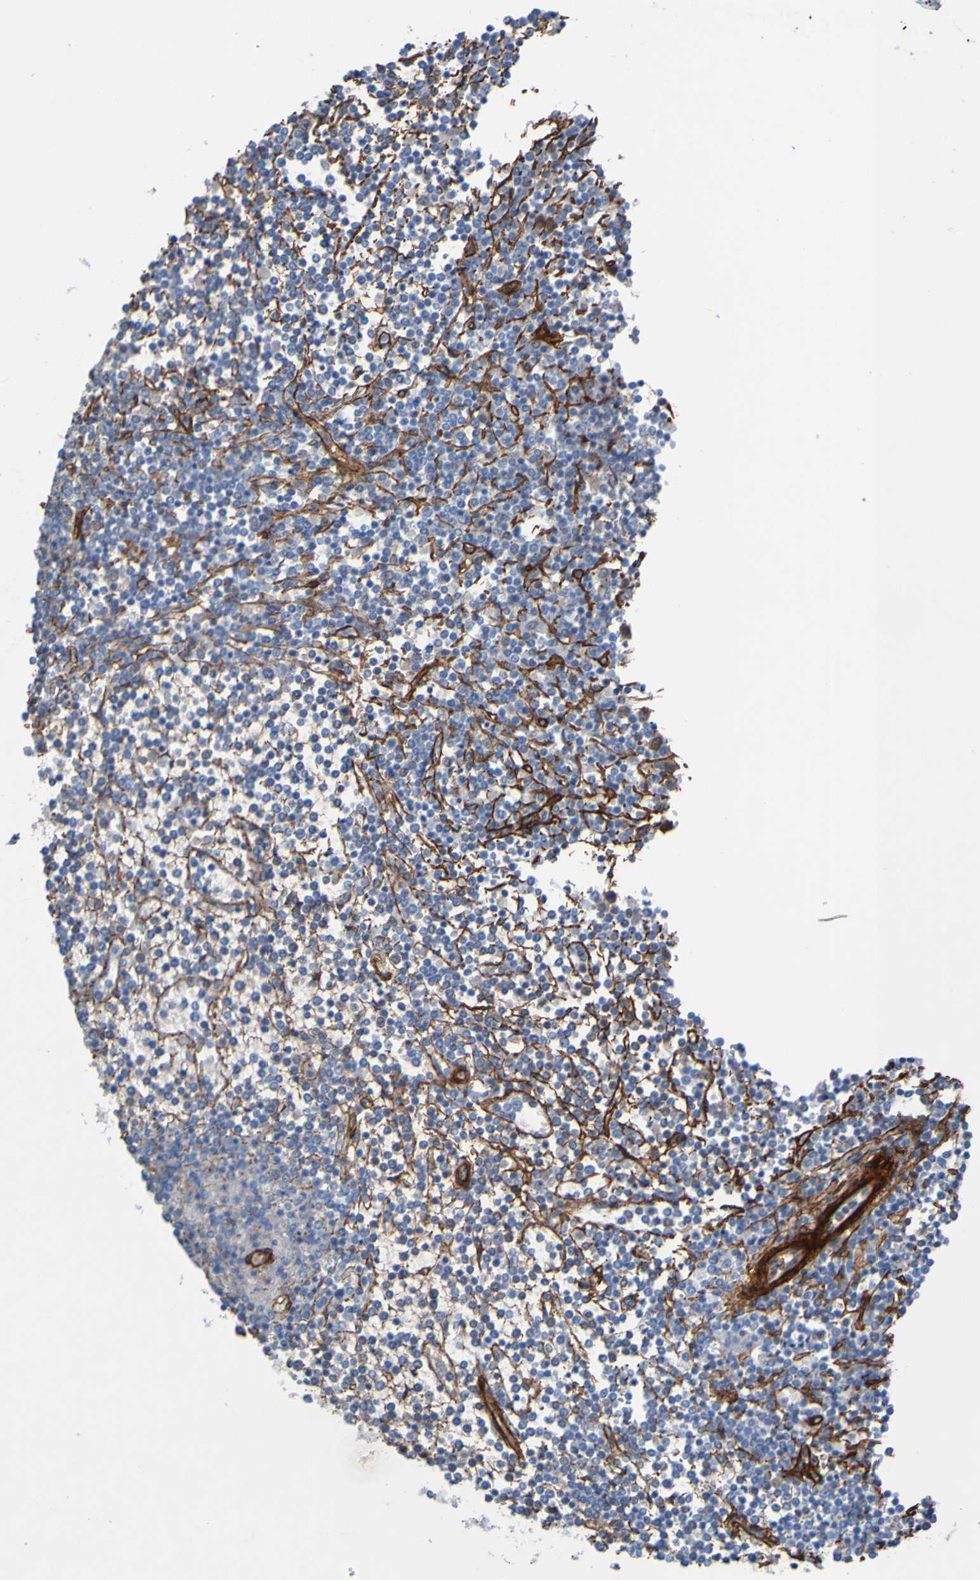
{"staining": {"intensity": "negative", "quantity": "none", "location": "none"}, "tissue": "lymphoma", "cell_type": "Tumor cells", "image_type": "cancer", "snomed": [{"axis": "morphology", "description": "Malignant lymphoma, non-Hodgkin's type, Low grade"}, {"axis": "topography", "description": "Spleen"}], "caption": "Protein analysis of lymphoma reveals no significant expression in tumor cells.", "gene": "COL4A2", "patient": {"sex": "female", "age": 19}}